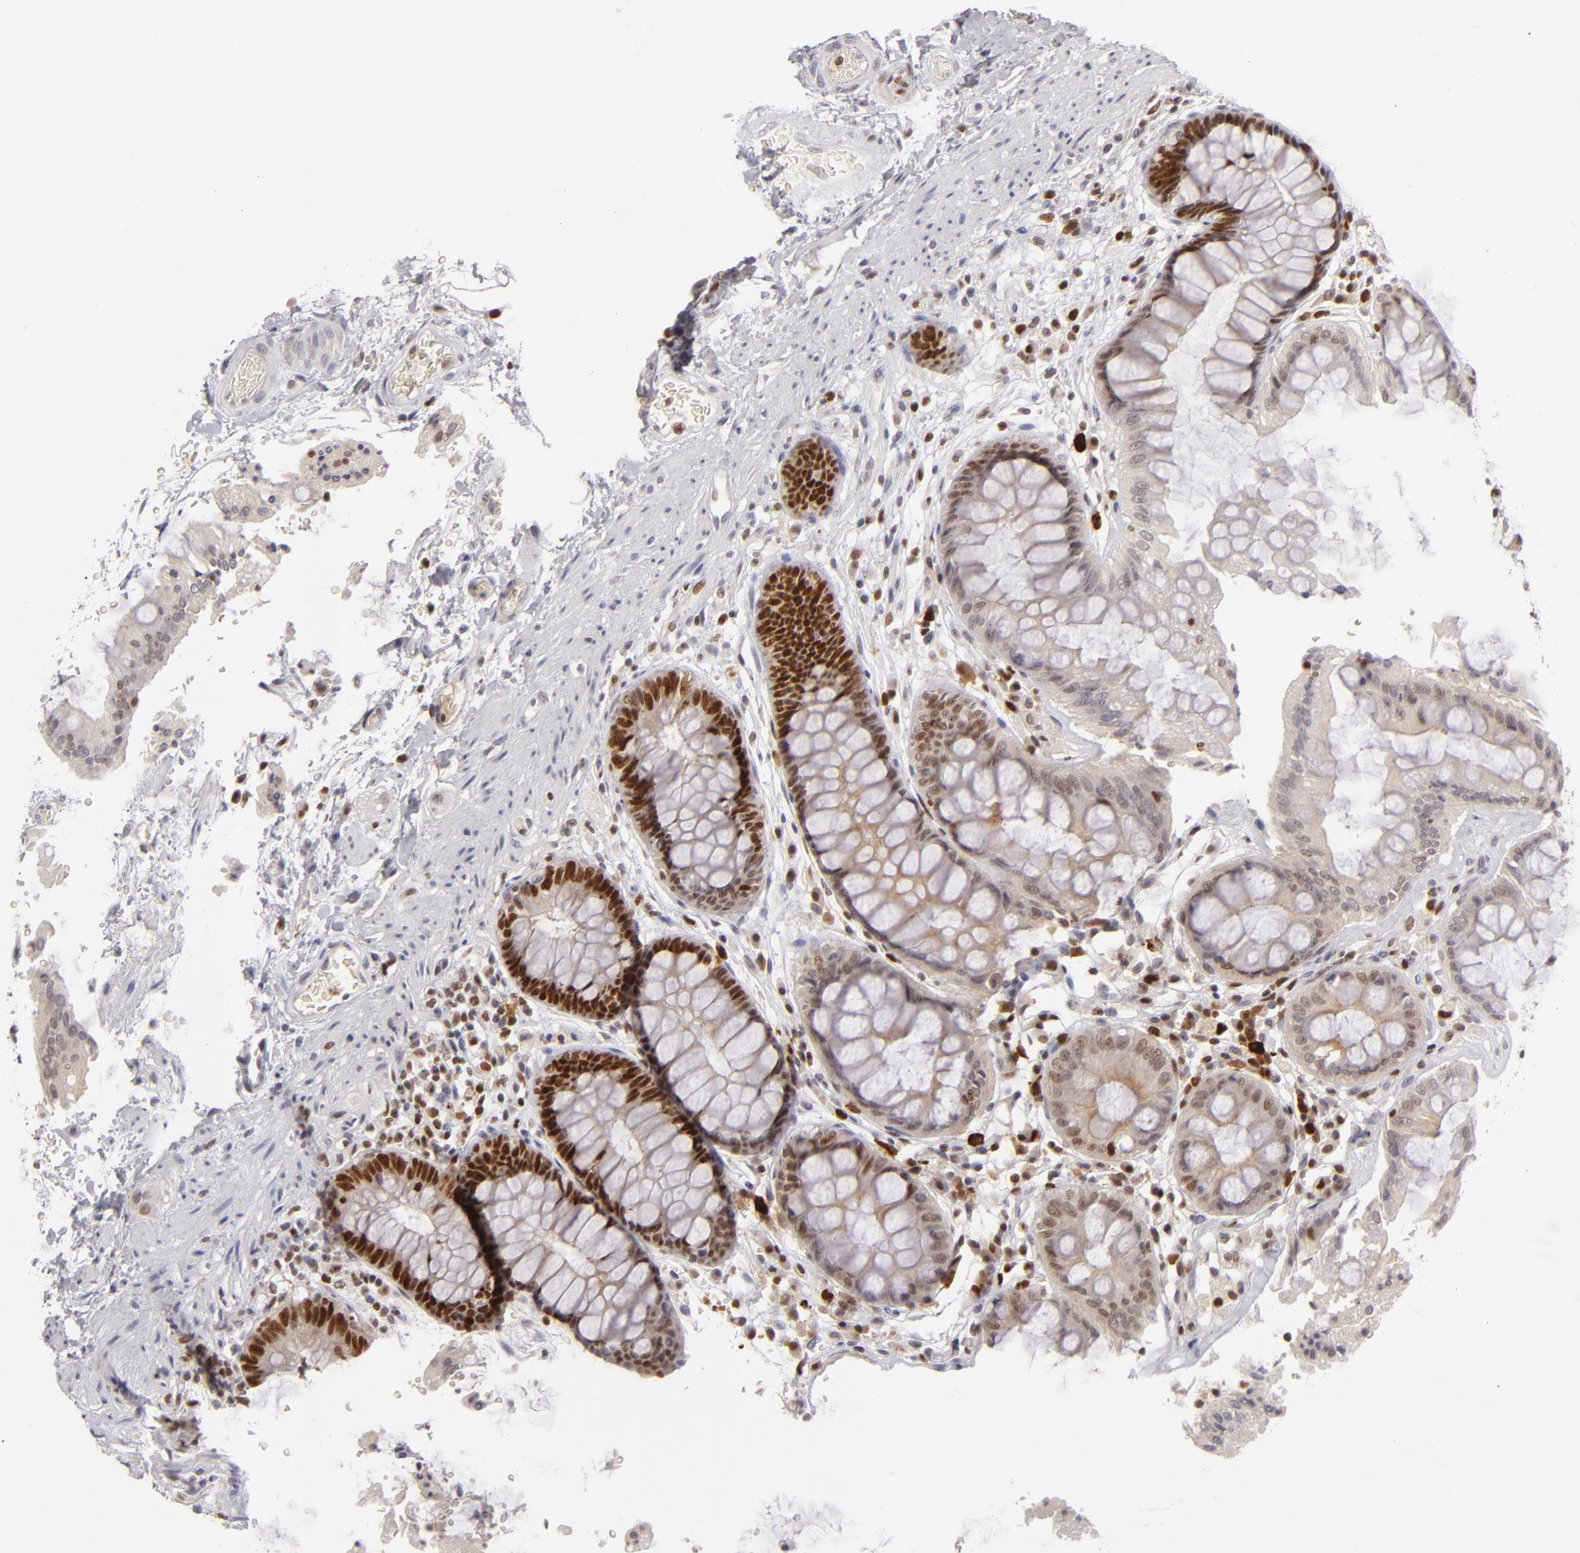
{"staining": {"intensity": "strong", "quantity": "25%-75%", "location": "nuclear"}, "tissue": "rectum", "cell_type": "Glandular cells", "image_type": "normal", "snomed": [{"axis": "morphology", "description": "Normal tissue, NOS"}, {"axis": "topography", "description": "Rectum"}], "caption": "Unremarkable rectum demonstrates strong nuclear staining in about 25%-75% of glandular cells.", "gene": "FEN1", "patient": {"sex": "female", "age": 46}}